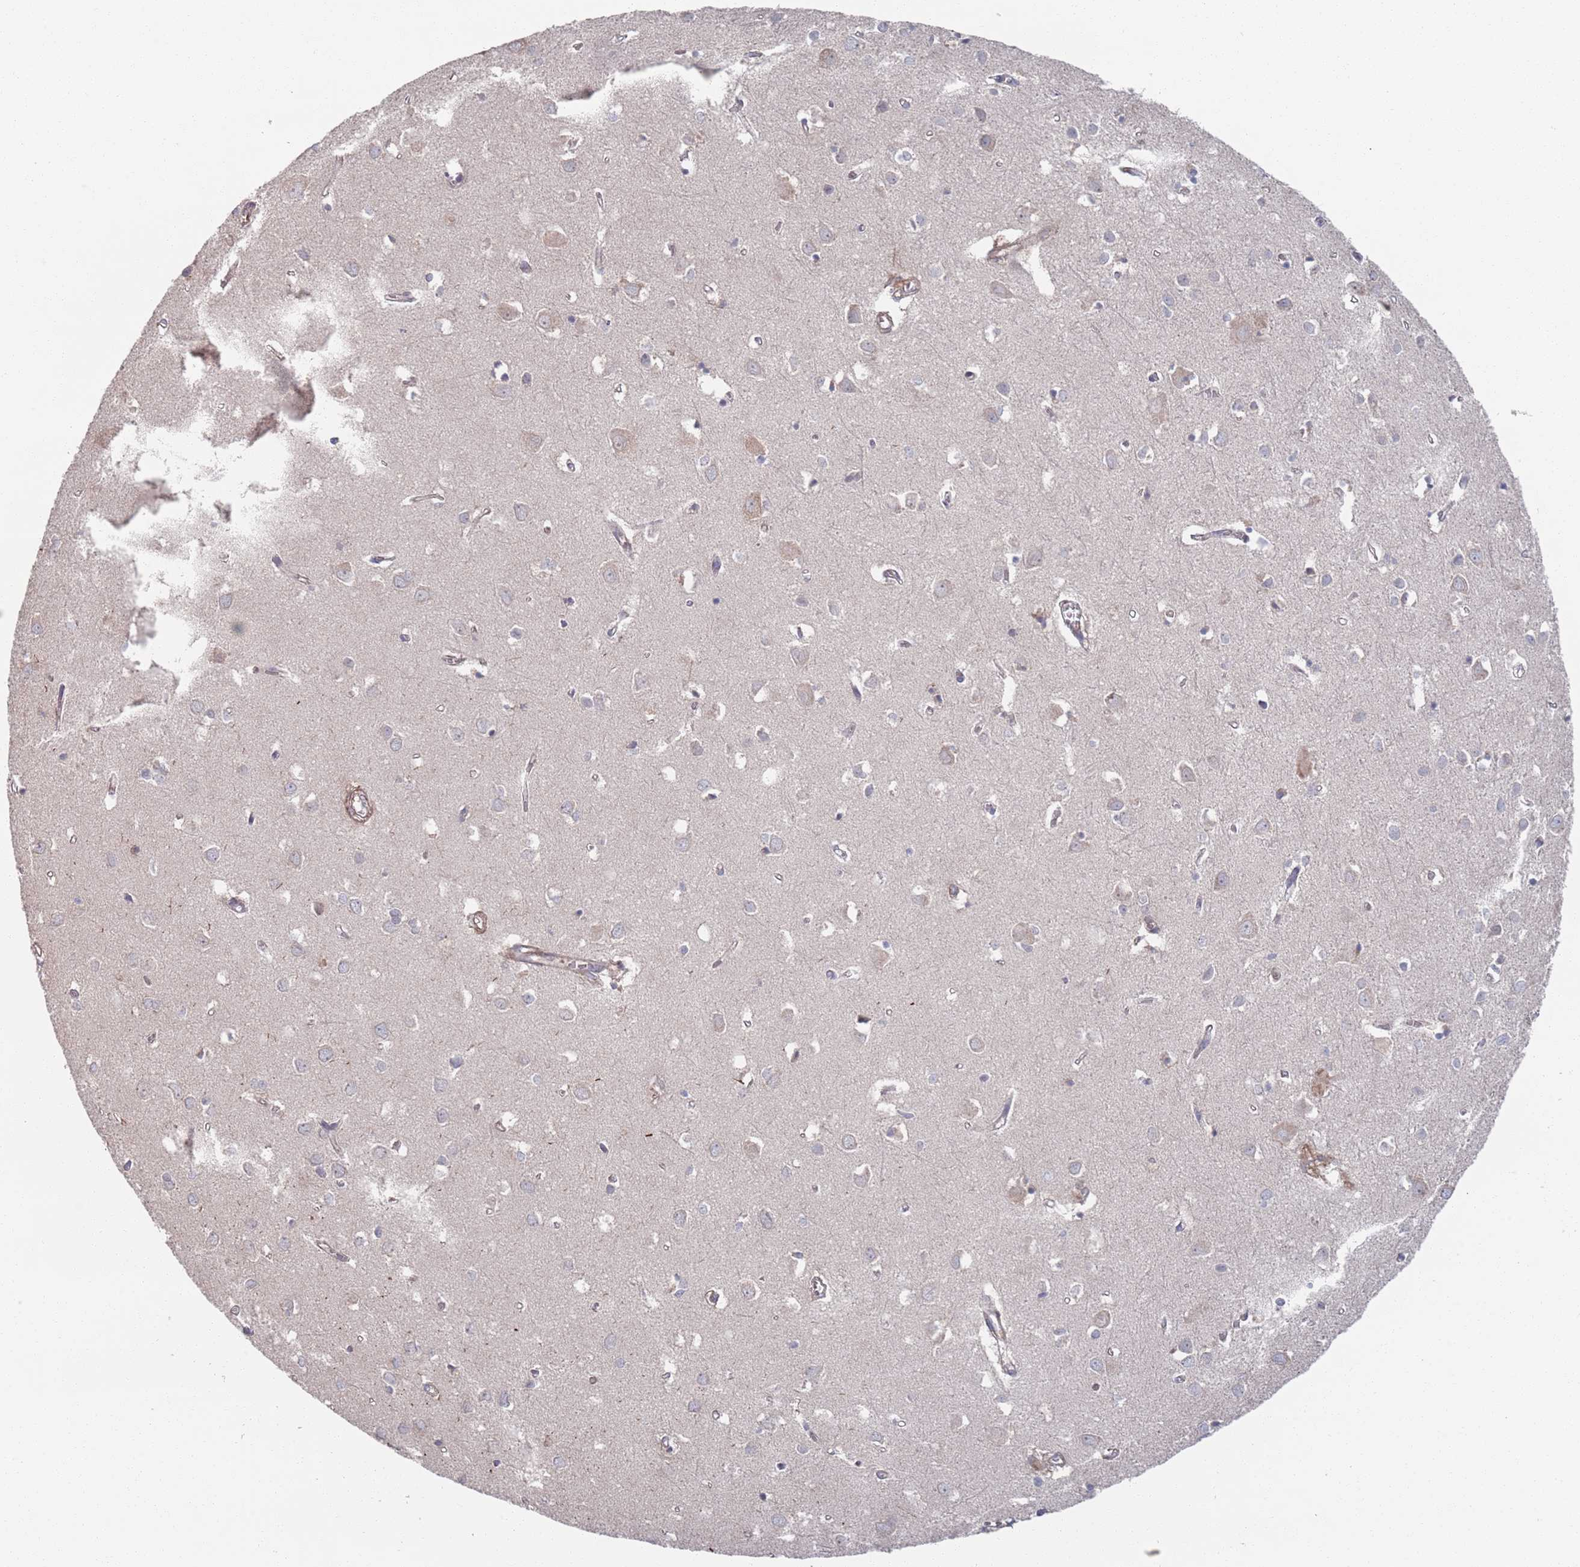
{"staining": {"intensity": "negative", "quantity": "none", "location": "none"}, "tissue": "cerebral cortex", "cell_type": "Endothelial cells", "image_type": "normal", "snomed": [{"axis": "morphology", "description": "Normal tissue, NOS"}, {"axis": "topography", "description": "Cerebral cortex"}], "caption": "DAB immunohistochemical staining of normal cerebral cortex demonstrates no significant expression in endothelial cells.", "gene": "PLEKHA4", "patient": {"sex": "female", "age": 64}}